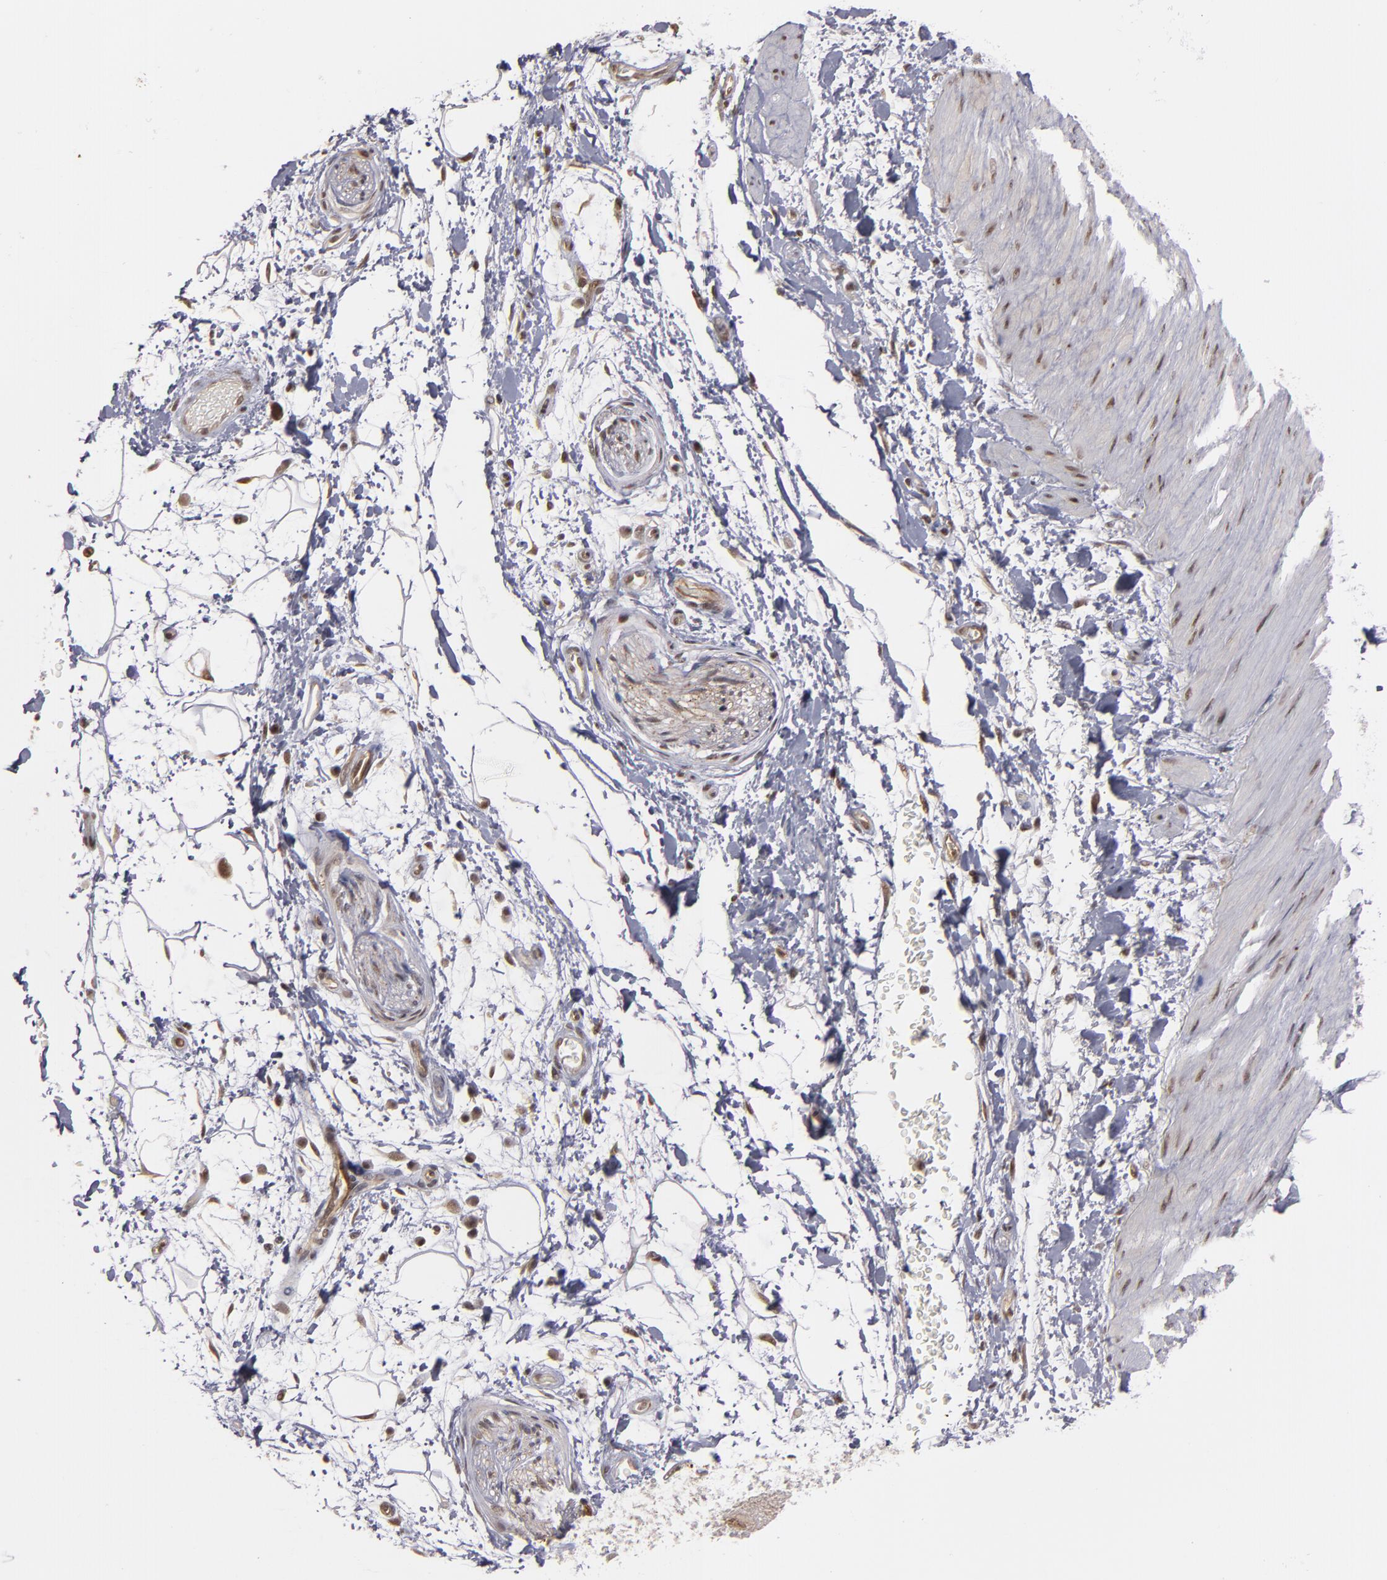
{"staining": {"intensity": "moderate", "quantity": ">75%", "location": "cytoplasmic/membranous,nuclear"}, "tissue": "adipose tissue", "cell_type": "Adipocytes", "image_type": "normal", "snomed": [{"axis": "morphology", "description": "Normal tissue, NOS"}, {"axis": "topography", "description": "Soft tissue"}], "caption": "This is an image of immunohistochemistry staining of benign adipose tissue, which shows moderate staining in the cytoplasmic/membranous,nuclear of adipocytes.", "gene": "ZNF75A", "patient": {"sex": "male", "age": 72}}